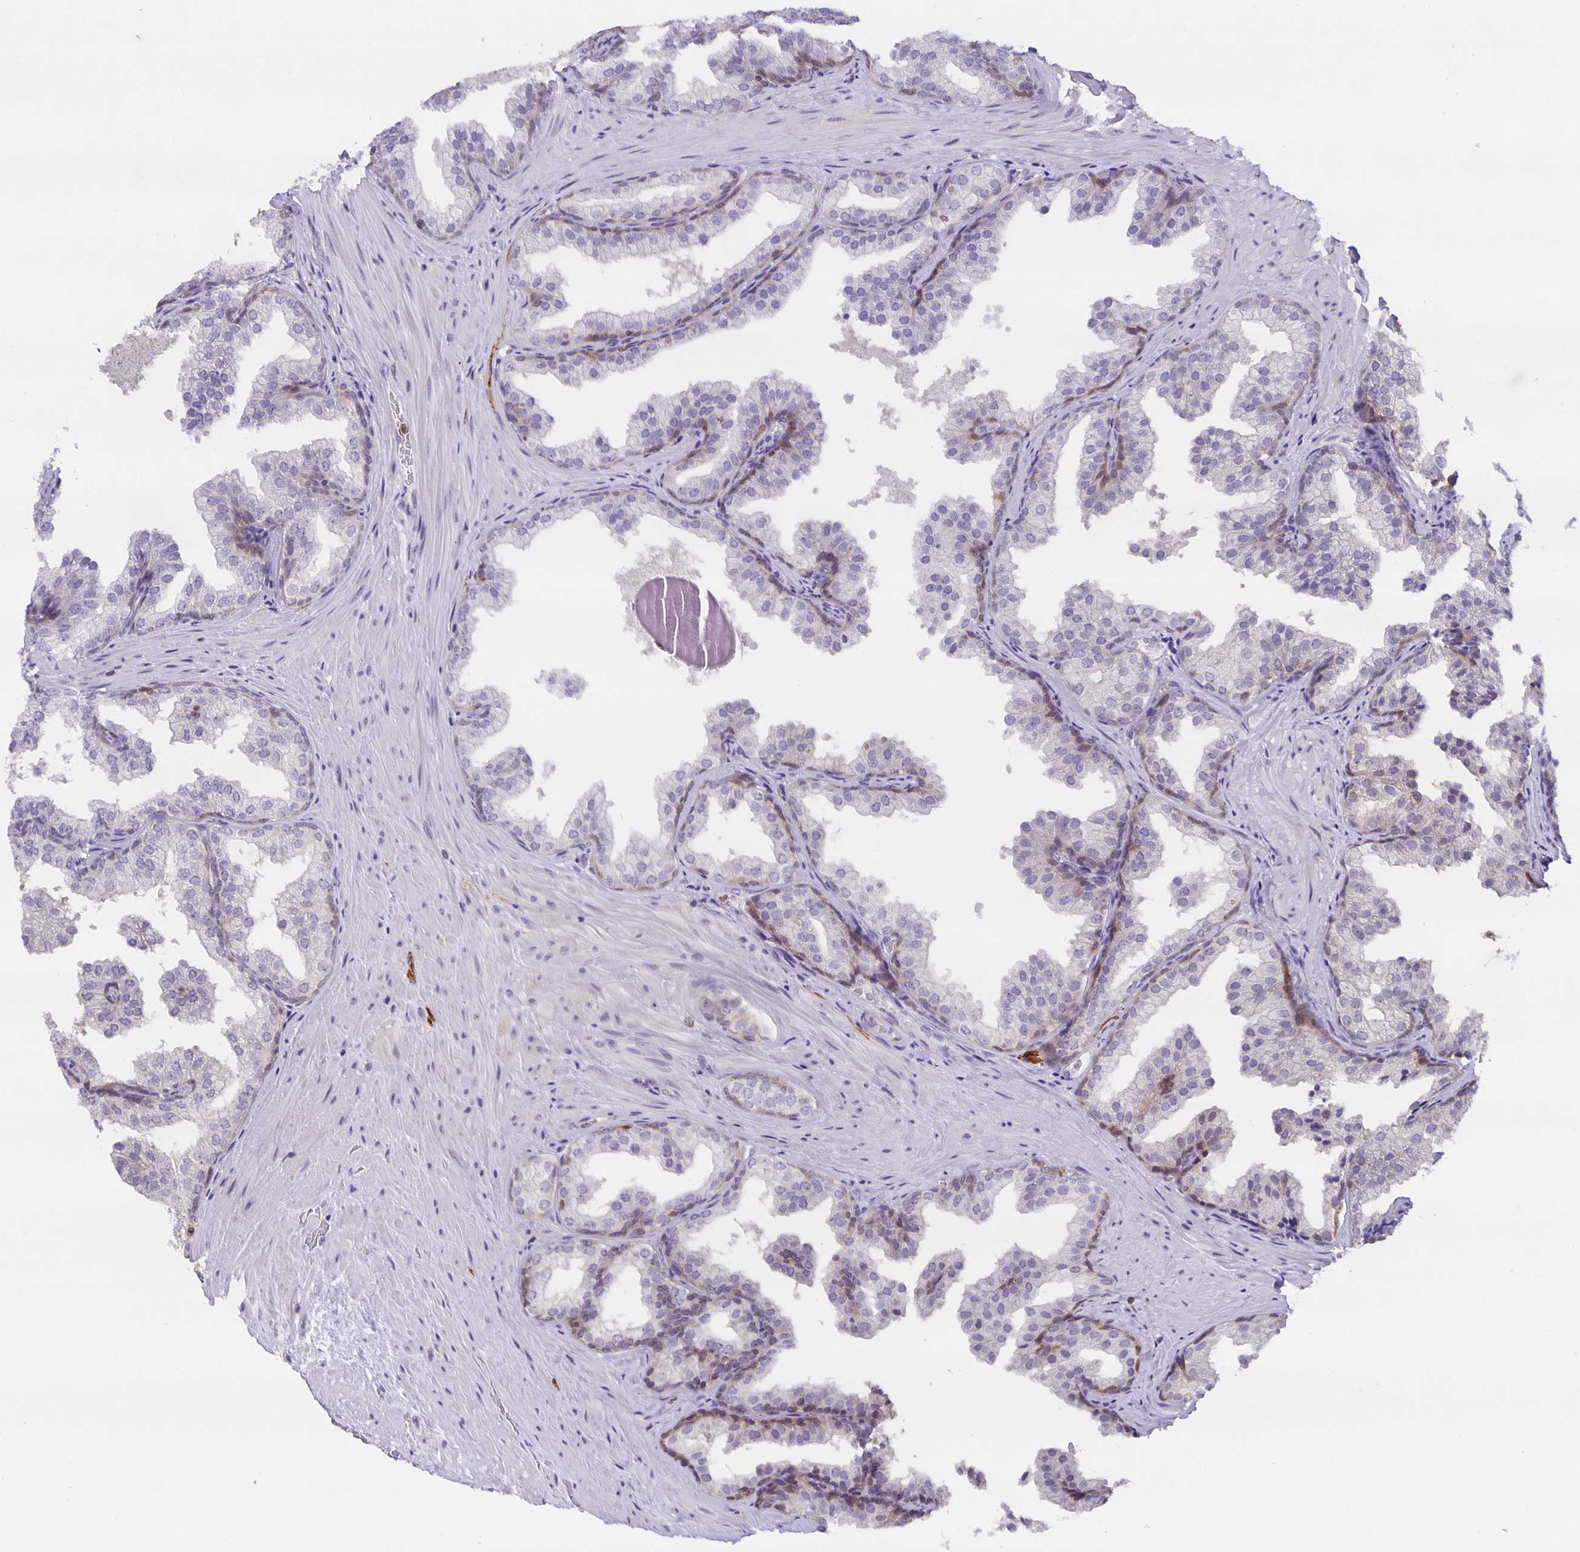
{"staining": {"intensity": "weak", "quantity": "<25%", "location": "cytoplasmic/membranous,nuclear"}, "tissue": "prostate", "cell_type": "Glandular cells", "image_type": "normal", "snomed": [{"axis": "morphology", "description": "Normal tissue, NOS"}, {"axis": "topography", "description": "Prostate"}], "caption": "Glandular cells are negative for brown protein staining in normal prostate.", "gene": "MARCHF6", "patient": {"sex": "male", "age": 37}}